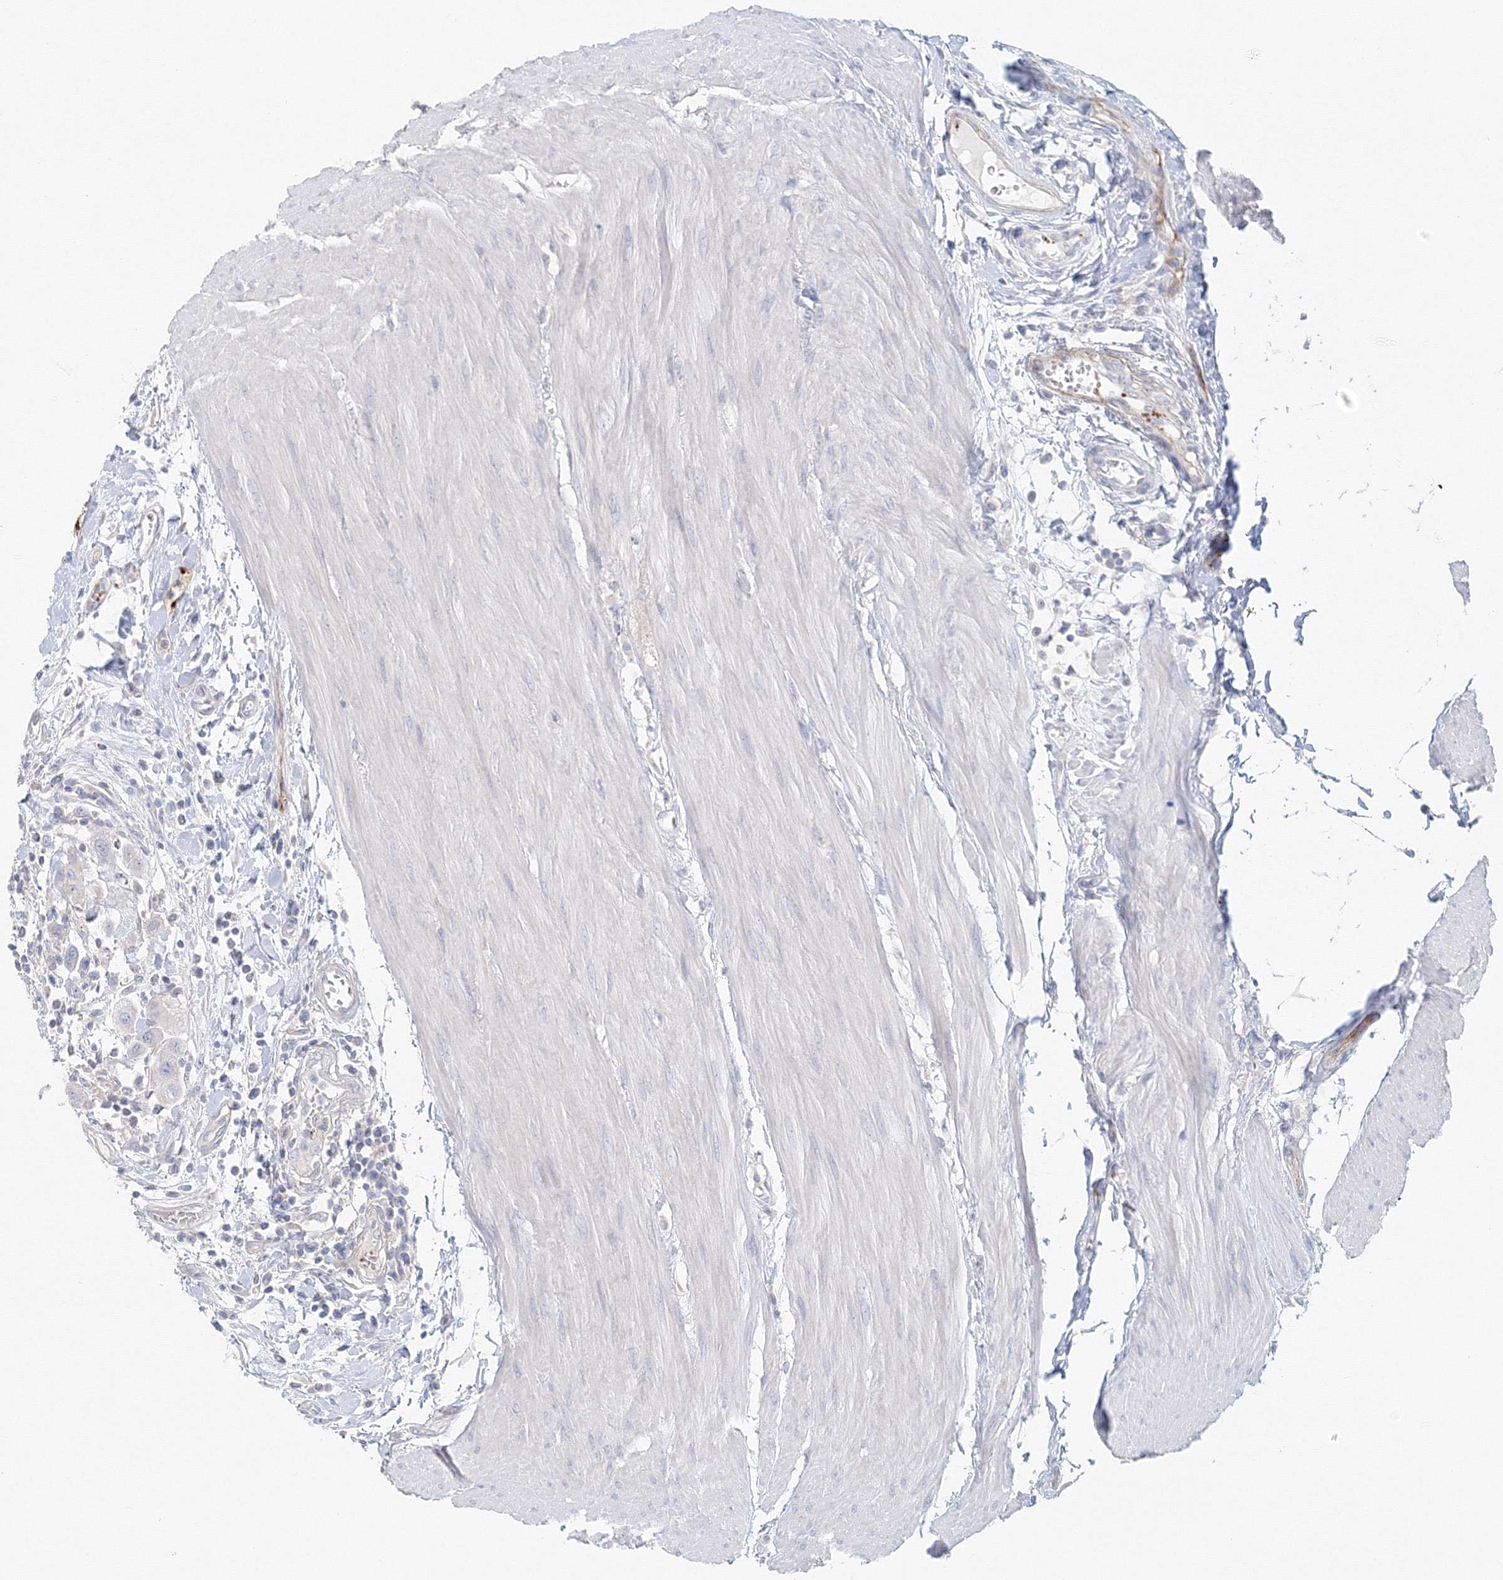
{"staining": {"intensity": "negative", "quantity": "none", "location": "none"}, "tissue": "urothelial cancer", "cell_type": "Tumor cells", "image_type": "cancer", "snomed": [{"axis": "morphology", "description": "Urothelial carcinoma, High grade"}, {"axis": "topography", "description": "Urinary bladder"}], "caption": "This photomicrograph is of urothelial cancer stained with IHC to label a protein in brown with the nuclei are counter-stained blue. There is no positivity in tumor cells. (Stains: DAB (3,3'-diaminobenzidine) immunohistochemistry (IHC) with hematoxylin counter stain, Microscopy: brightfield microscopy at high magnification).", "gene": "MMRN1", "patient": {"sex": "male", "age": 50}}